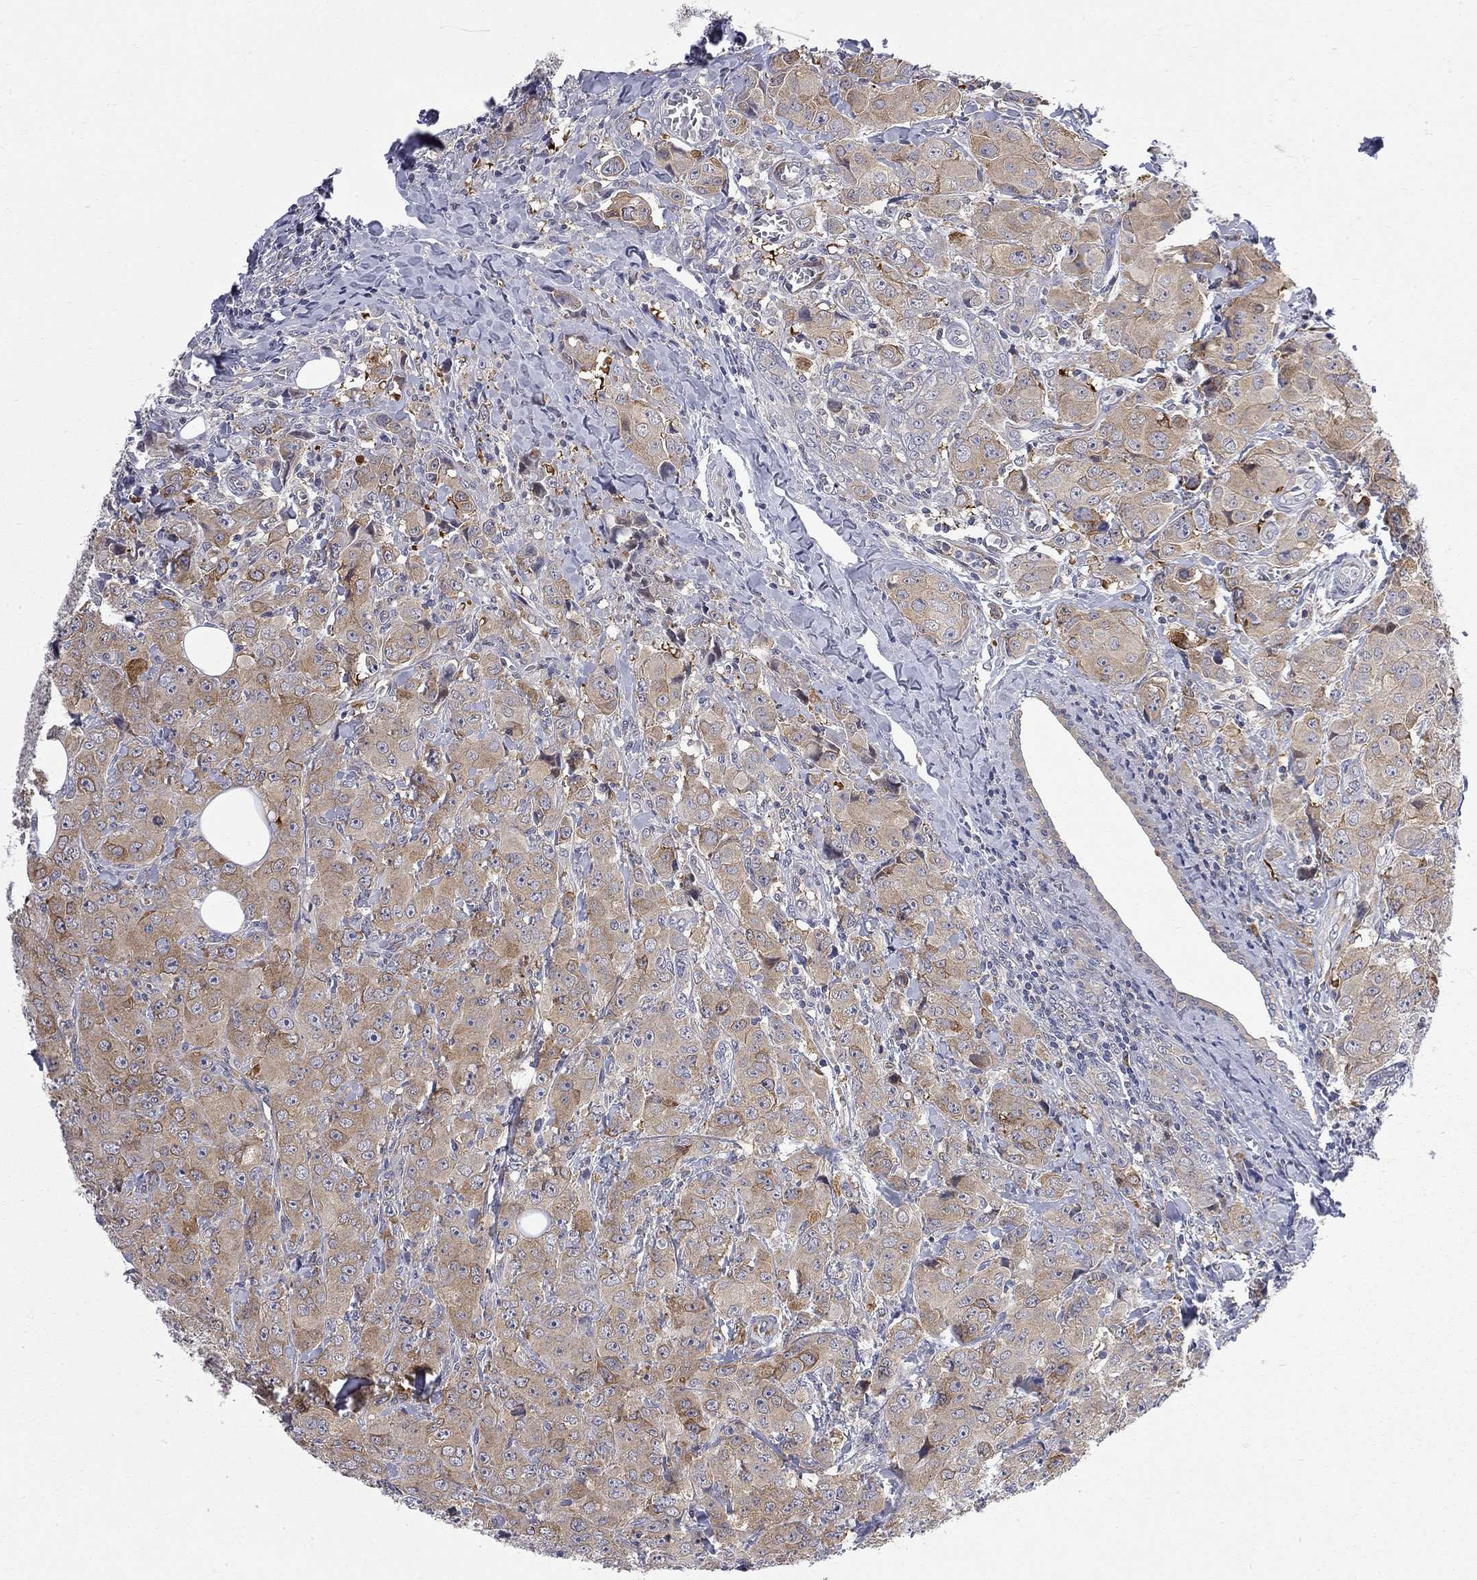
{"staining": {"intensity": "moderate", "quantity": ">75%", "location": "cytoplasmic/membranous"}, "tissue": "breast cancer", "cell_type": "Tumor cells", "image_type": "cancer", "snomed": [{"axis": "morphology", "description": "Duct carcinoma"}, {"axis": "topography", "description": "Breast"}], "caption": "This micrograph demonstrates immunohistochemistry staining of breast cancer, with medium moderate cytoplasmic/membranous staining in about >75% of tumor cells.", "gene": "GALNT8", "patient": {"sex": "female", "age": 43}}